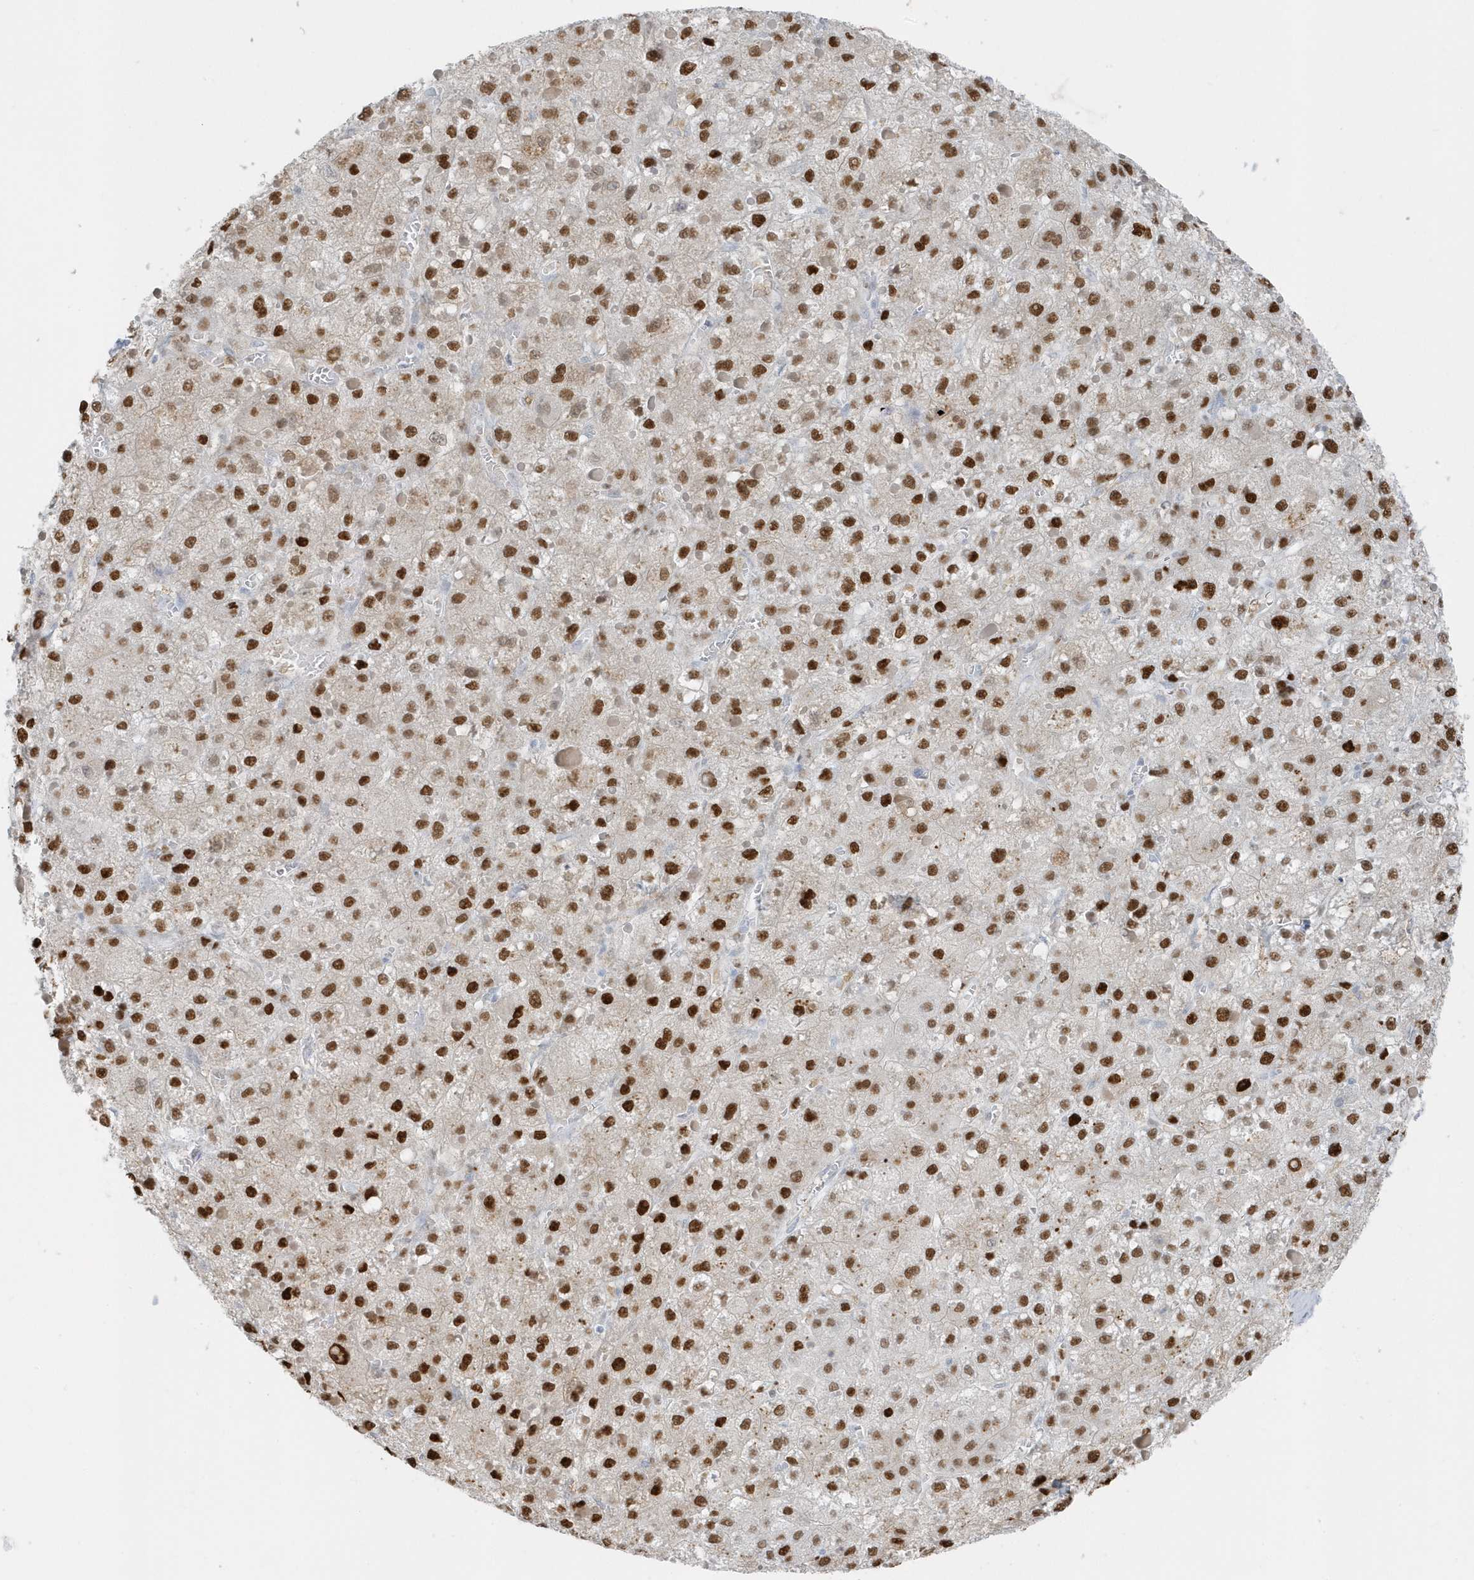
{"staining": {"intensity": "strong", "quantity": ">75%", "location": "nuclear"}, "tissue": "liver cancer", "cell_type": "Tumor cells", "image_type": "cancer", "snomed": [{"axis": "morphology", "description": "Carcinoma, Hepatocellular, NOS"}, {"axis": "topography", "description": "Liver"}], "caption": "A brown stain shows strong nuclear positivity of a protein in human liver cancer (hepatocellular carcinoma) tumor cells.", "gene": "SMIM34", "patient": {"sex": "female", "age": 73}}